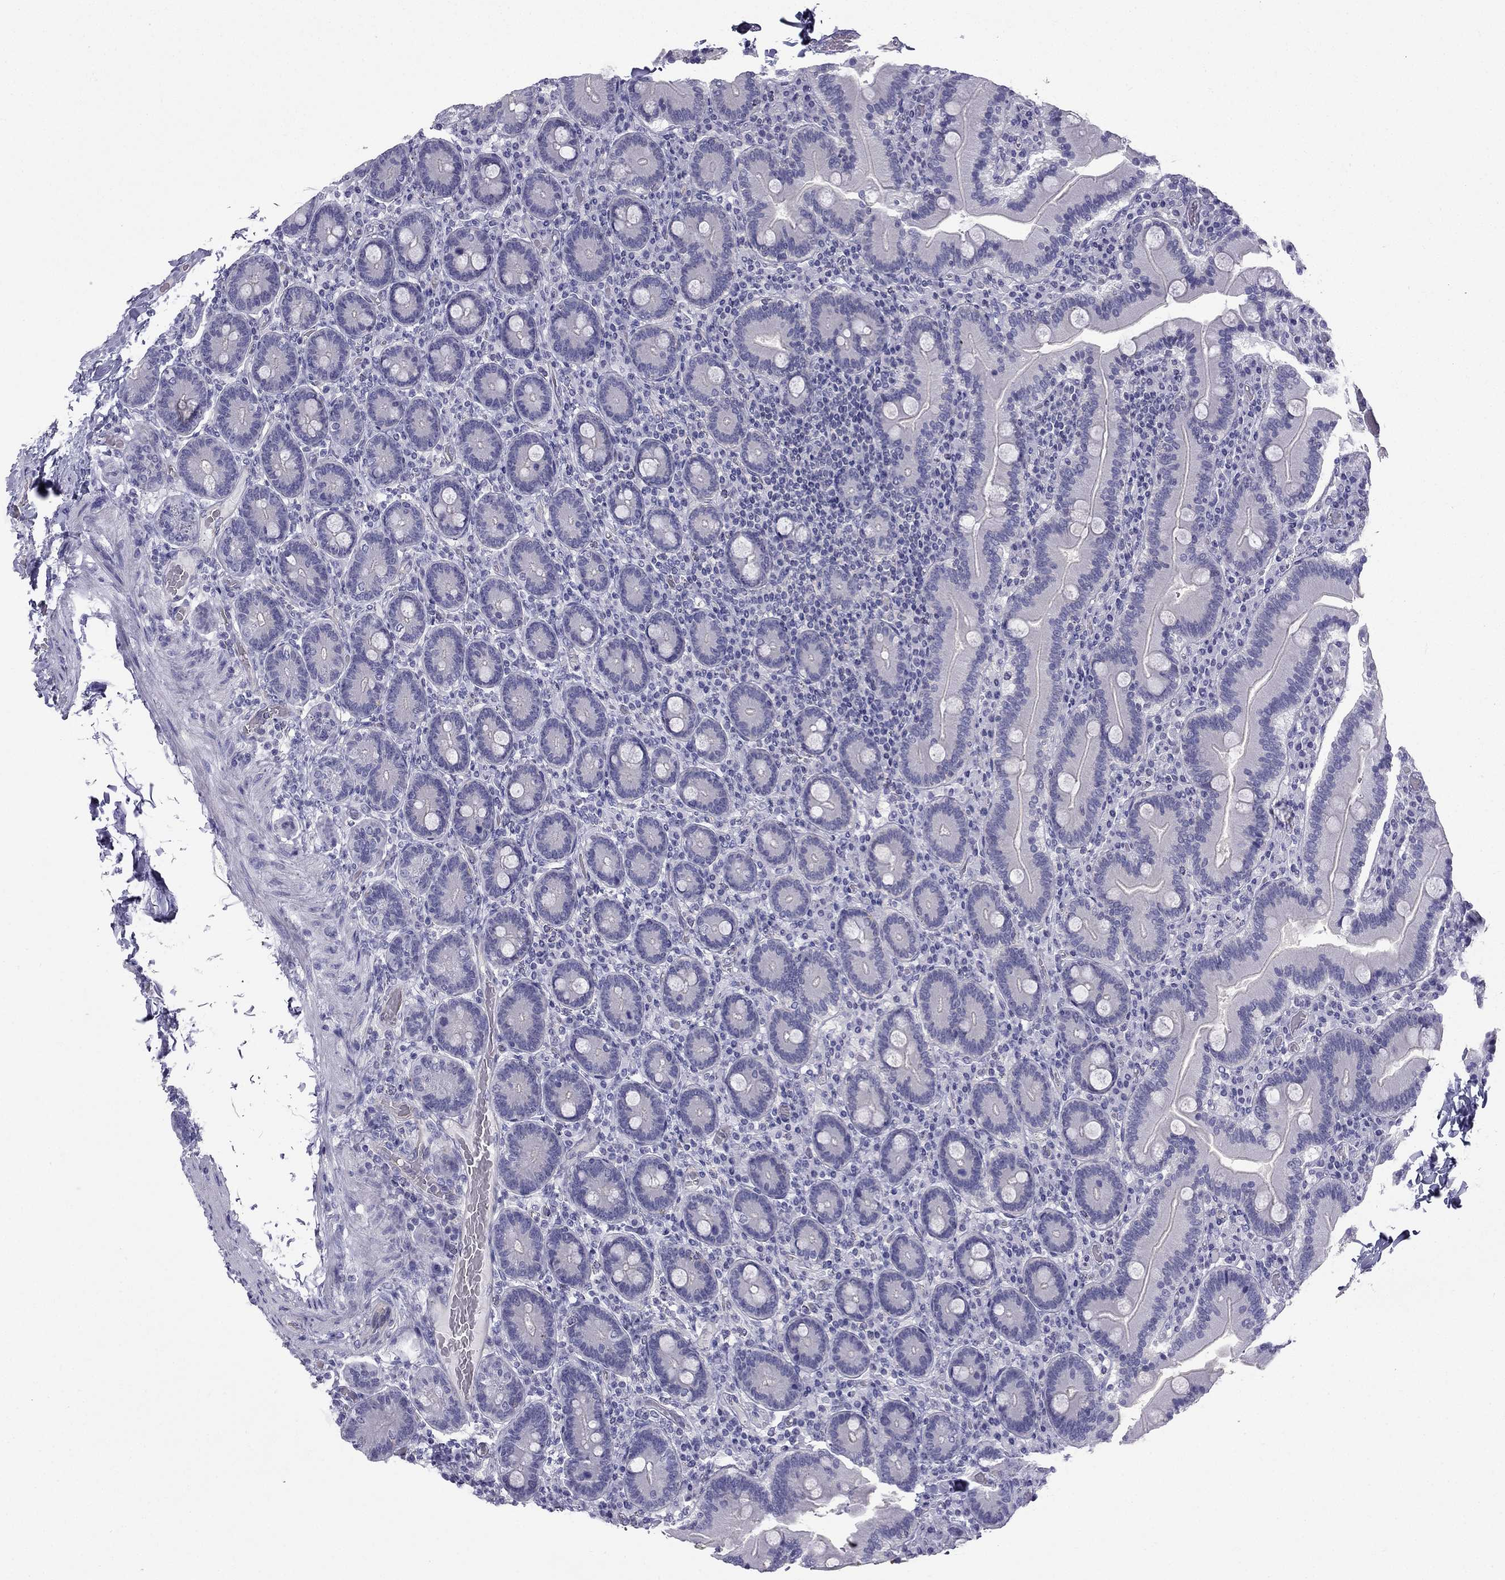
{"staining": {"intensity": "negative", "quantity": "none", "location": "none"}, "tissue": "duodenum", "cell_type": "Glandular cells", "image_type": "normal", "snomed": [{"axis": "morphology", "description": "Normal tissue, NOS"}, {"axis": "topography", "description": "Duodenum"}], "caption": "Immunohistochemistry of normal duodenum reveals no expression in glandular cells.", "gene": "GJA8", "patient": {"sex": "female", "age": 62}}